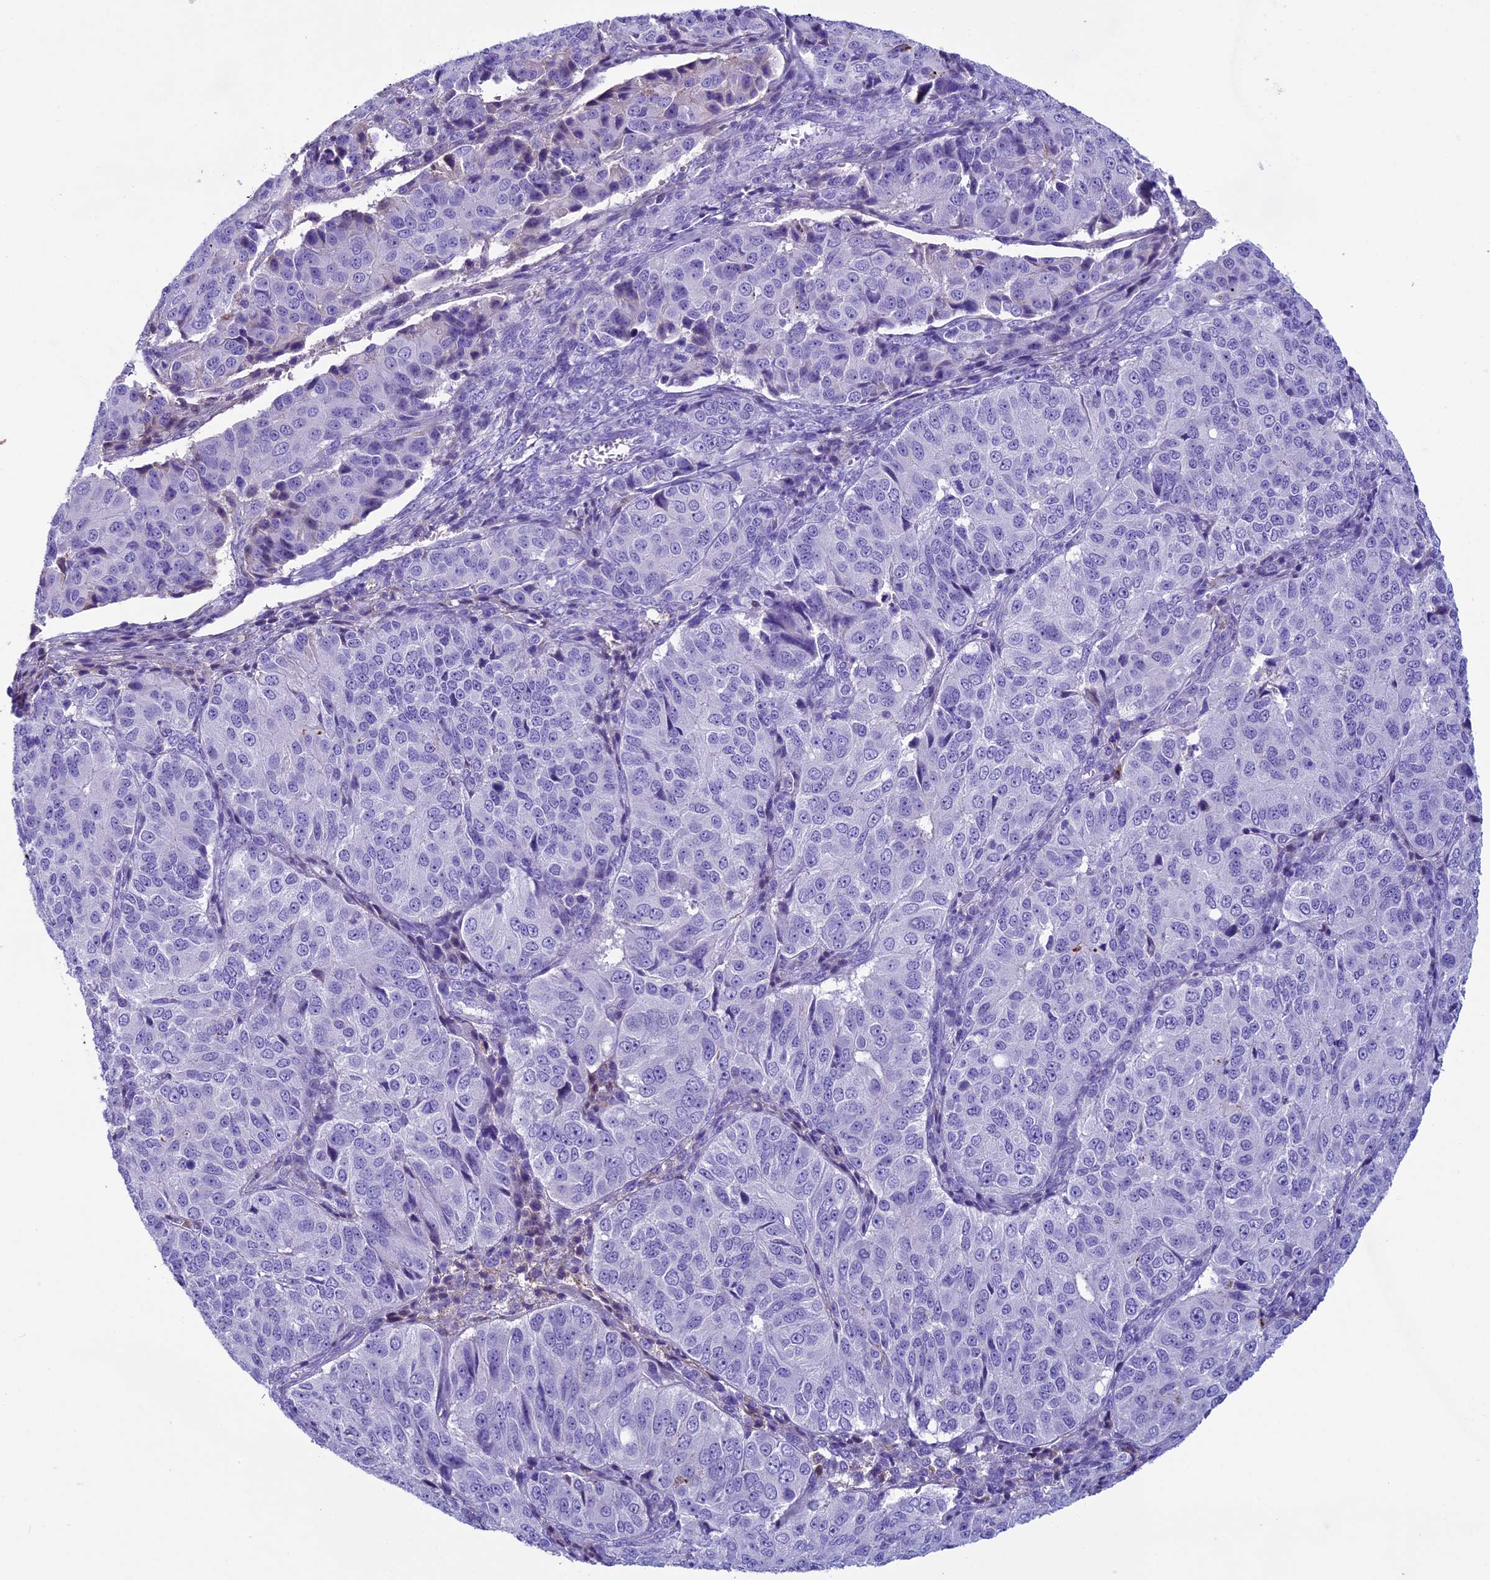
{"staining": {"intensity": "negative", "quantity": "none", "location": "none"}, "tissue": "ovarian cancer", "cell_type": "Tumor cells", "image_type": "cancer", "snomed": [{"axis": "morphology", "description": "Carcinoma, endometroid"}, {"axis": "topography", "description": "Ovary"}], "caption": "Photomicrograph shows no protein positivity in tumor cells of ovarian cancer tissue. (DAB (3,3'-diaminobenzidine) immunohistochemistry (IHC) with hematoxylin counter stain).", "gene": "IGSF6", "patient": {"sex": "female", "age": 51}}